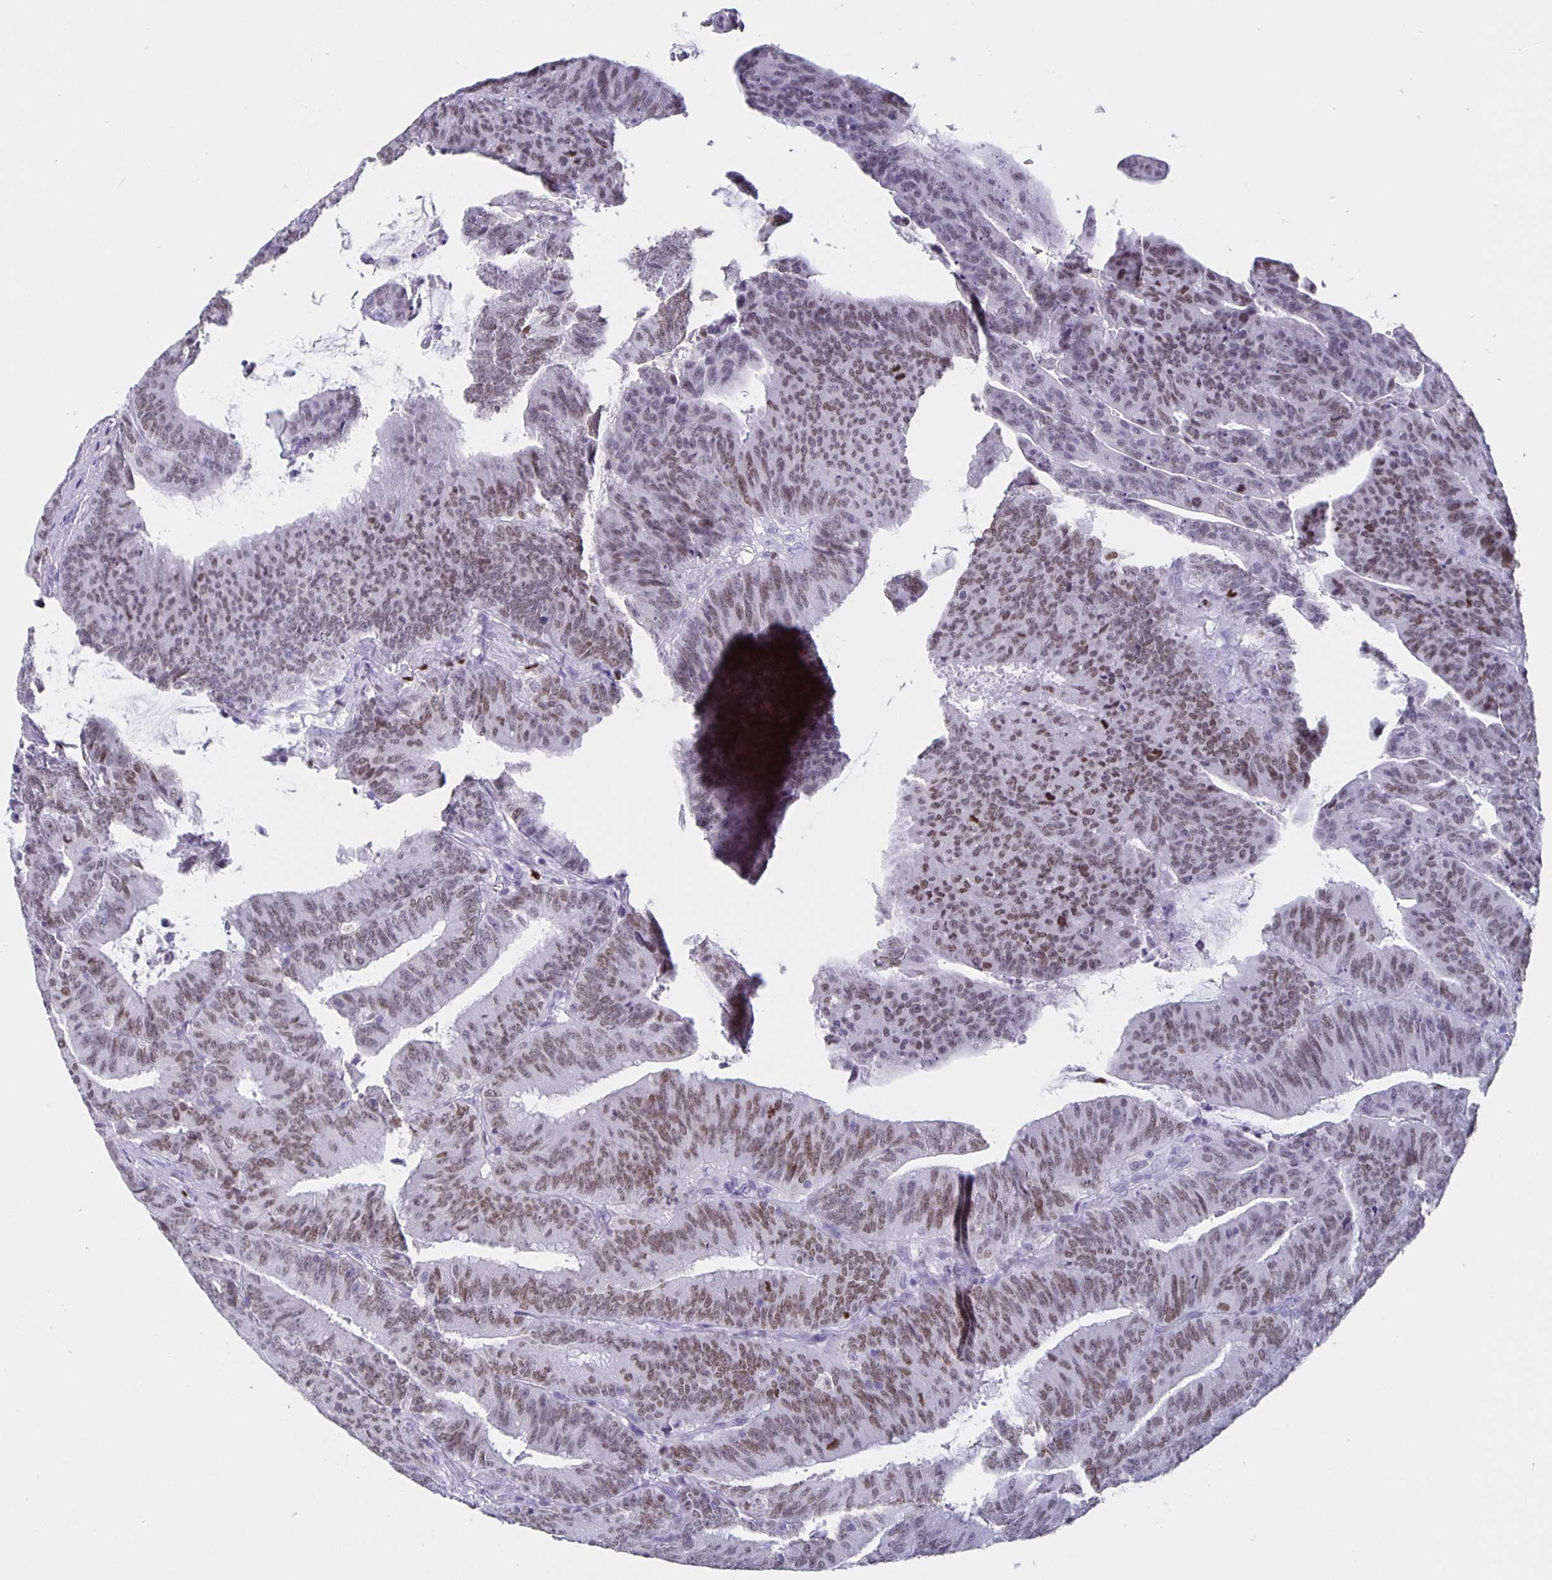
{"staining": {"intensity": "moderate", "quantity": "25%-75%", "location": "nuclear"}, "tissue": "colorectal cancer", "cell_type": "Tumor cells", "image_type": "cancer", "snomed": [{"axis": "morphology", "description": "Adenocarcinoma, NOS"}, {"axis": "topography", "description": "Colon"}], "caption": "The image demonstrates staining of colorectal cancer (adenocarcinoma), revealing moderate nuclear protein positivity (brown color) within tumor cells.", "gene": "SATB2", "patient": {"sex": "female", "age": 78}}